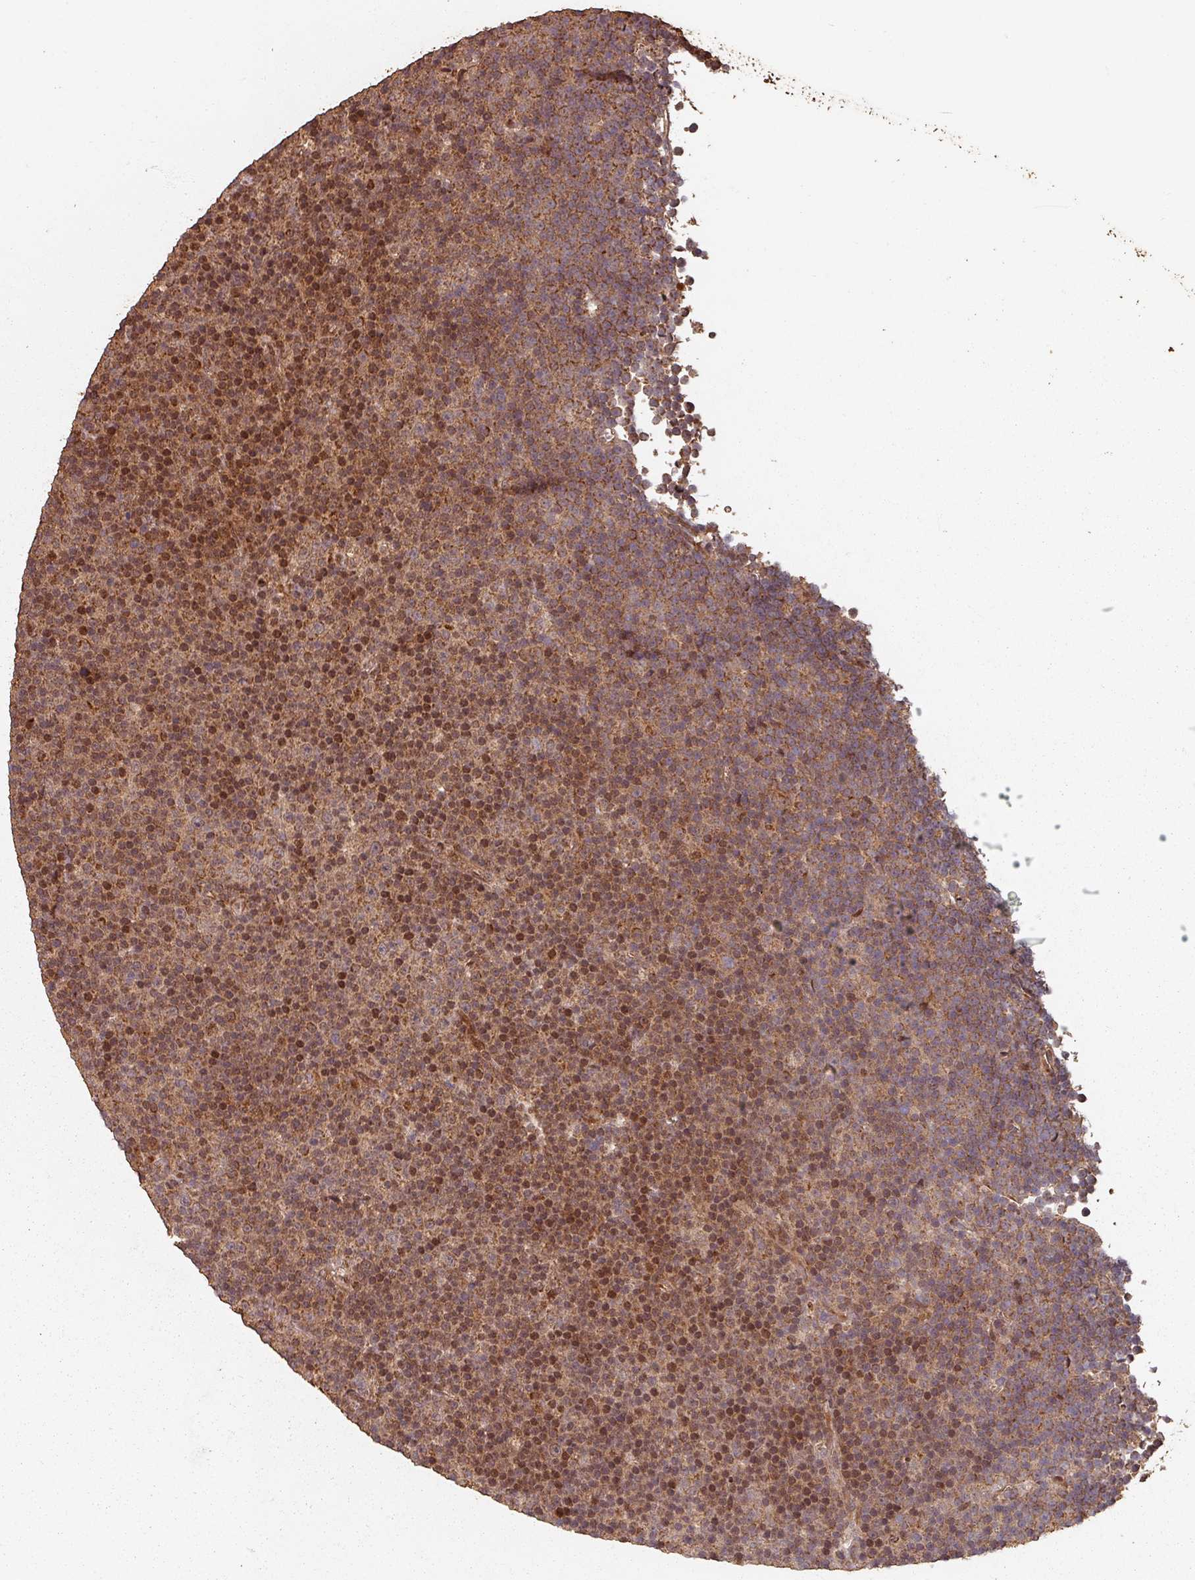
{"staining": {"intensity": "moderate", "quantity": ">75%", "location": "cytoplasmic/membranous,nuclear"}, "tissue": "lymphoma", "cell_type": "Tumor cells", "image_type": "cancer", "snomed": [{"axis": "morphology", "description": "Malignant lymphoma, non-Hodgkin's type, Low grade"}, {"axis": "topography", "description": "Lymph node"}], "caption": "Human malignant lymphoma, non-Hodgkin's type (low-grade) stained with a protein marker reveals moderate staining in tumor cells.", "gene": "EID1", "patient": {"sex": "female", "age": 67}}